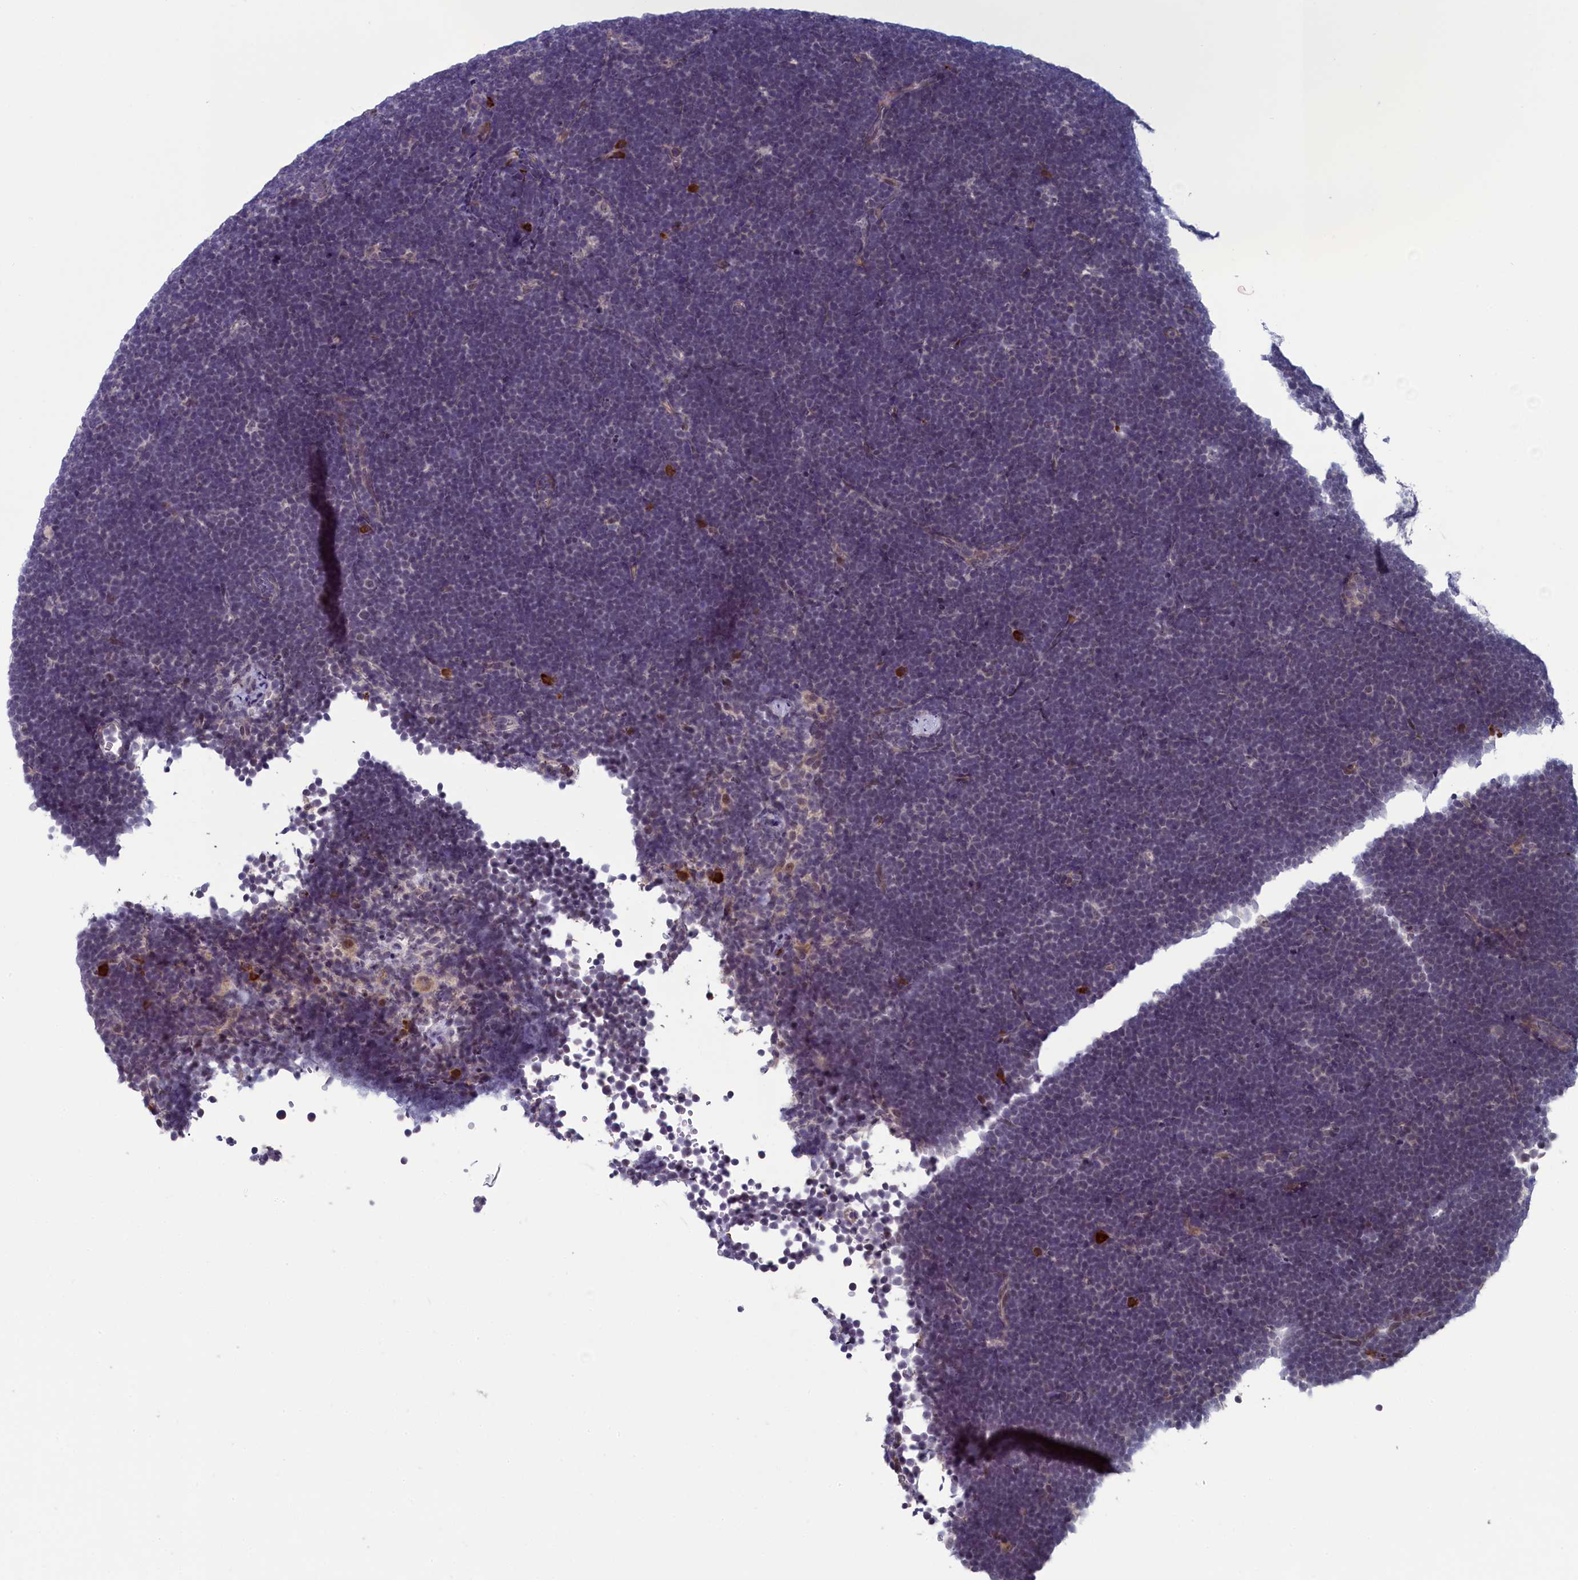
{"staining": {"intensity": "negative", "quantity": "none", "location": "none"}, "tissue": "lymphoma", "cell_type": "Tumor cells", "image_type": "cancer", "snomed": [{"axis": "morphology", "description": "Malignant lymphoma, non-Hodgkin's type, High grade"}, {"axis": "topography", "description": "Lymph node"}], "caption": "Immunohistochemical staining of lymphoma displays no significant expression in tumor cells.", "gene": "CNEP1R1", "patient": {"sex": "male", "age": 13}}